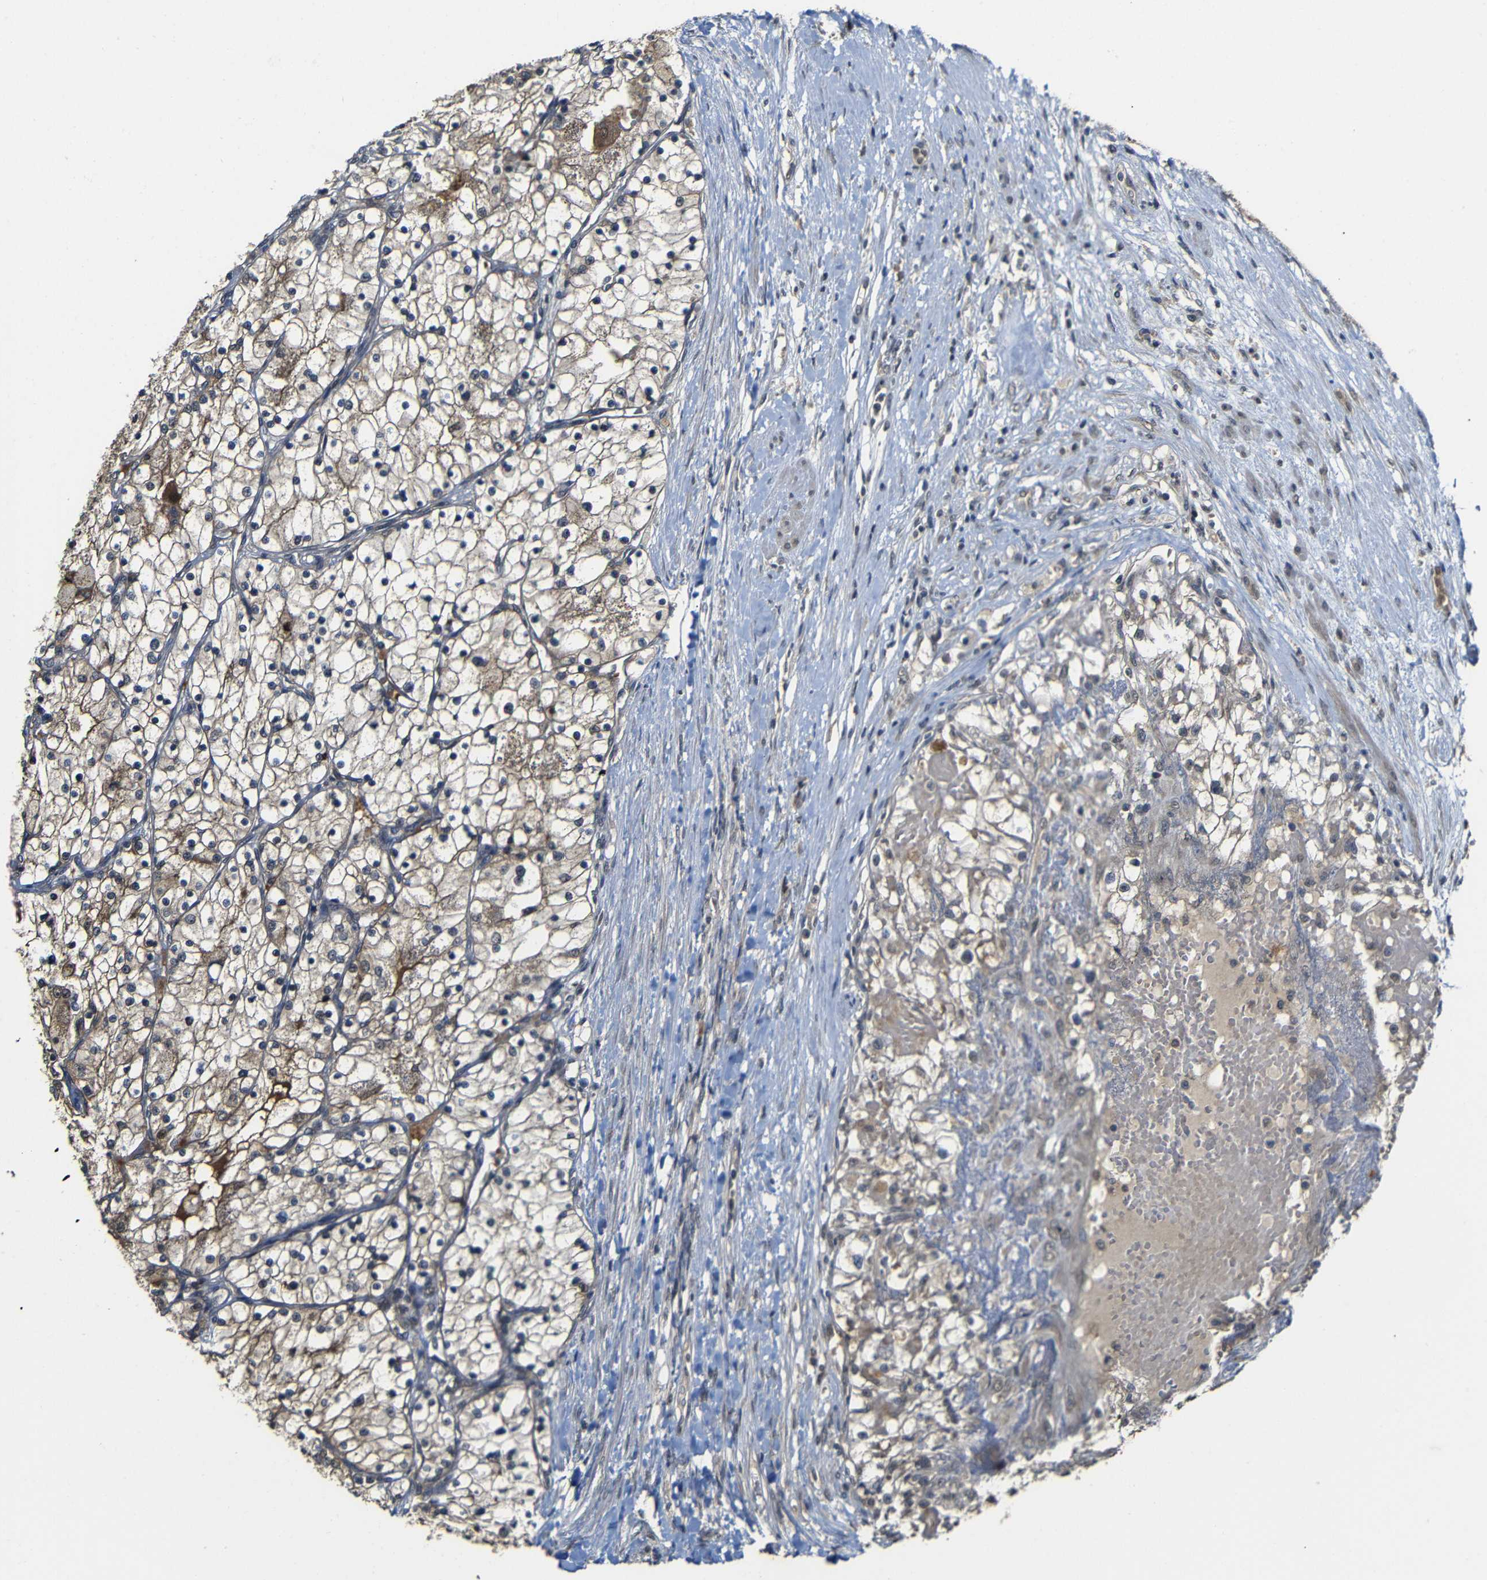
{"staining": {"intensity": "weak", "quantity": "25%-75%", "location": "cytoplasmic/membranous"}, "tissue": "renal cancer", "cell_type": "Tumor cells", "image_type": "cancer", "snomed": [{"axis": "morphology", "description": "Adenocarcinoma, NOS"}, {"axis": "topography", "description": "Kidney"}], "caption": "Protein expression analysis of renal adenocarcinoma exhibits weak cytoplasmic/membranous staining in about 25%-75% of tumor cells. (Brightfield microscopy of DAB IHC at high magnification).", "gene": "ATG12", "patient": {"sex": "male", "age": 68}}